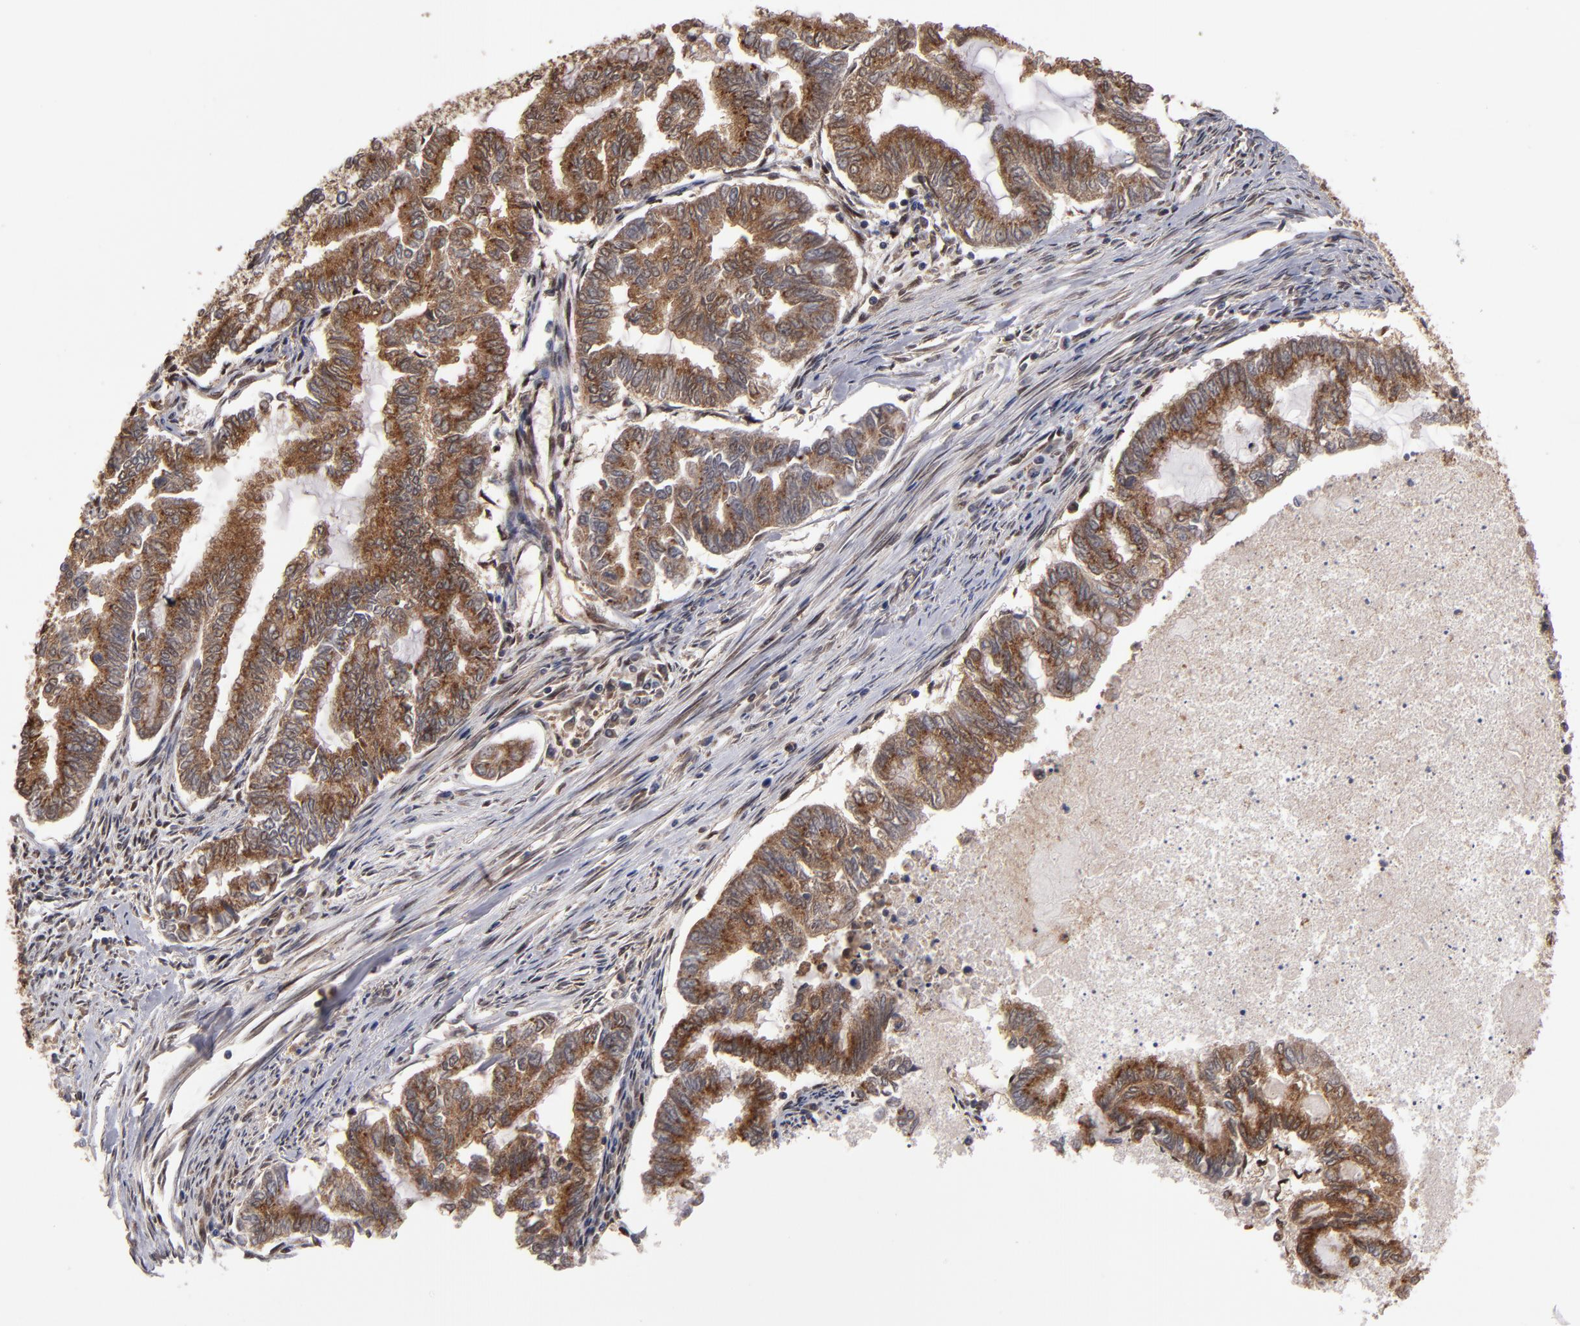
{"staining": {"intensity": "moderate", "quantity": ">75%", "location": "cytoplasmic/membranous"}, "tissue": "endometrial cancer", "cell_type": "Tumor cells", "image_type": "cancer", "snomed": [{"axis": "morphology", "description": "Adenocarcinoma, NOS"}, {"axis": "topography", "description": "Endometrium"}], "caption": "Tumor cells reveal medium levels of moderate cytoplasmic/membranous staining in about >75% of cells in human endometrial cancer.", "gene": "CUL5", "patient": {"sex": "female", "age": 79}}